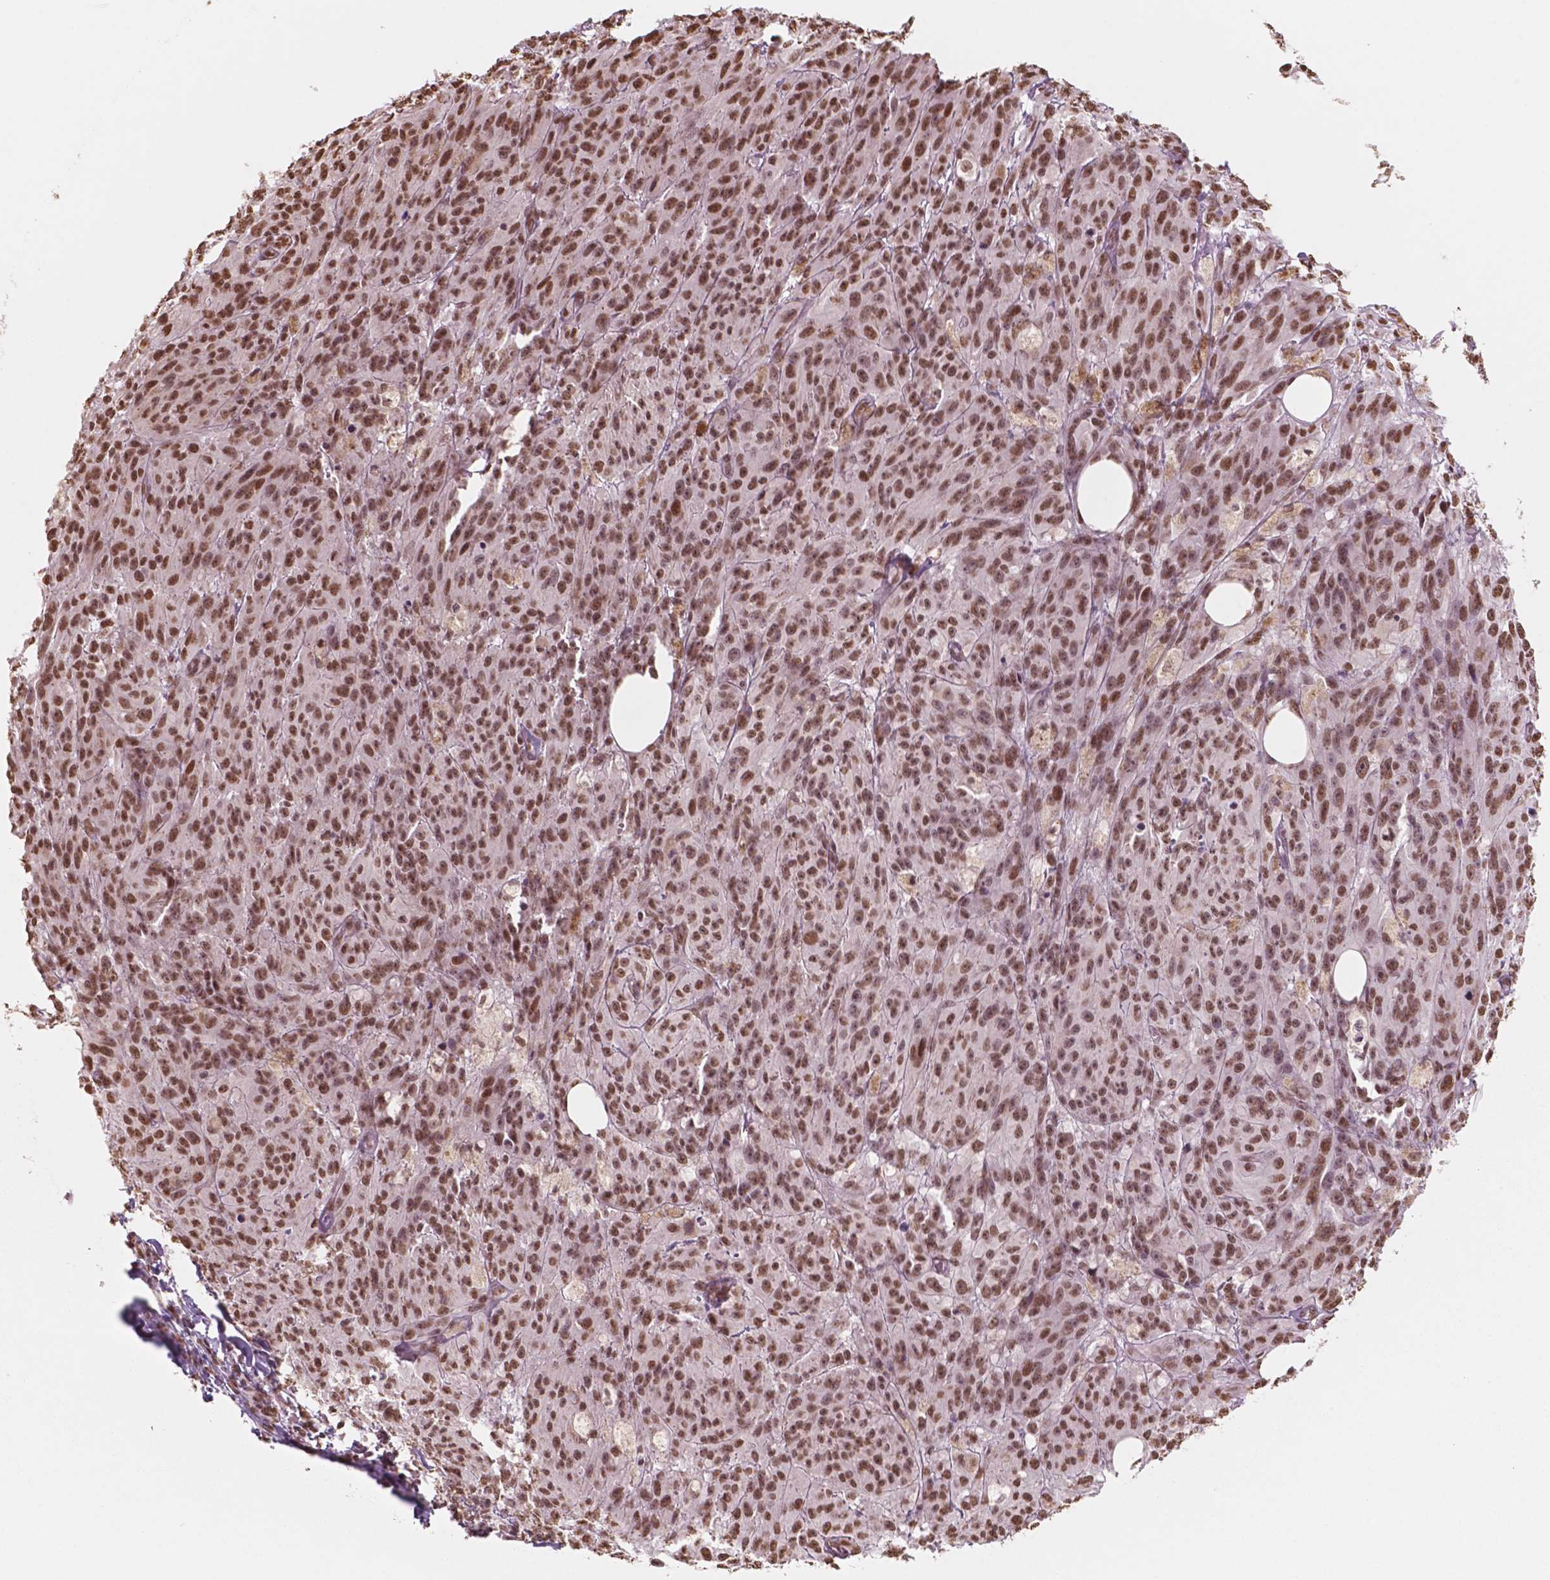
{"staining": {"intensity": "strong", "quantity": ">75%", "location": "nuclear"}, "tissue": "melanoma", "cell_type": "Tumor cells", "image_type": "cancer", "snomed": [{"axis": "morphology", "description": "Malignant melanoma, NOS"}, {"axis": "topography", "description": "Skin"}], "caption": "The image demonstrates staining of melanoma, revealing strong nuclear protein positivity (brown color) within tumor cells.", "gene": "GTF3C5", "patient": {"sex": "female", "age": 34}}